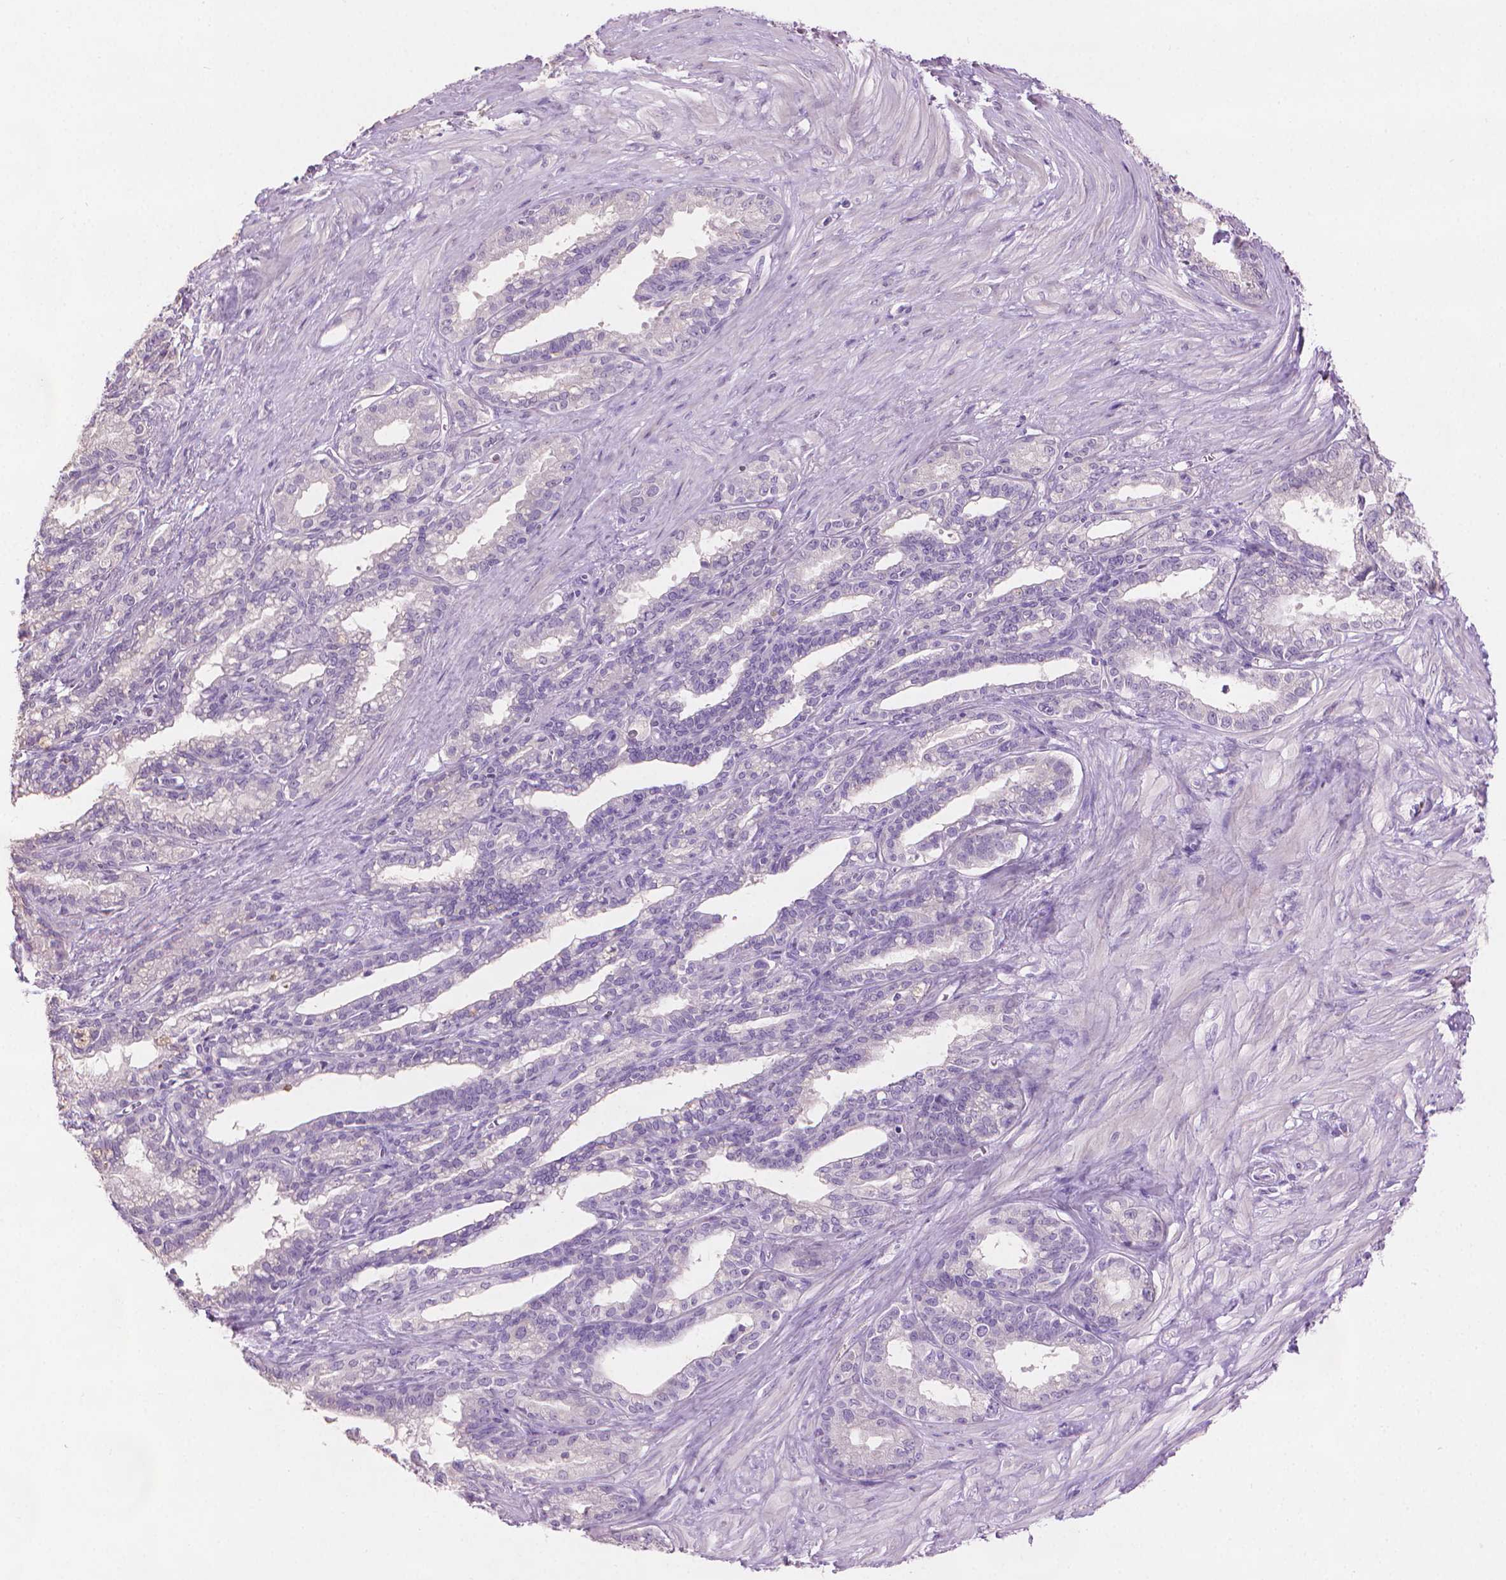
{"staining": {"intensity": "negative", "quantity": "none", "location": "none"}, "tissue": "seminal vesicle", "cell_type": "Glandular cells", "image_type": "normal", "snomed": [{"axis": "morphology", "description": "Normal tissue, NOS"}, {"axis": "morphology", "description": "Urothelial carcinoma, NOS"}, {"axis": "topography", "description": "Urinary bladder"}, {"axis": "topography", "description": "Seminal veicle"}], "caption": "IHC of benign seminal vesicle displays no staining in glandular cells.", "gene": "MLANA", "patient": {"sex": "male", "age": 76}}